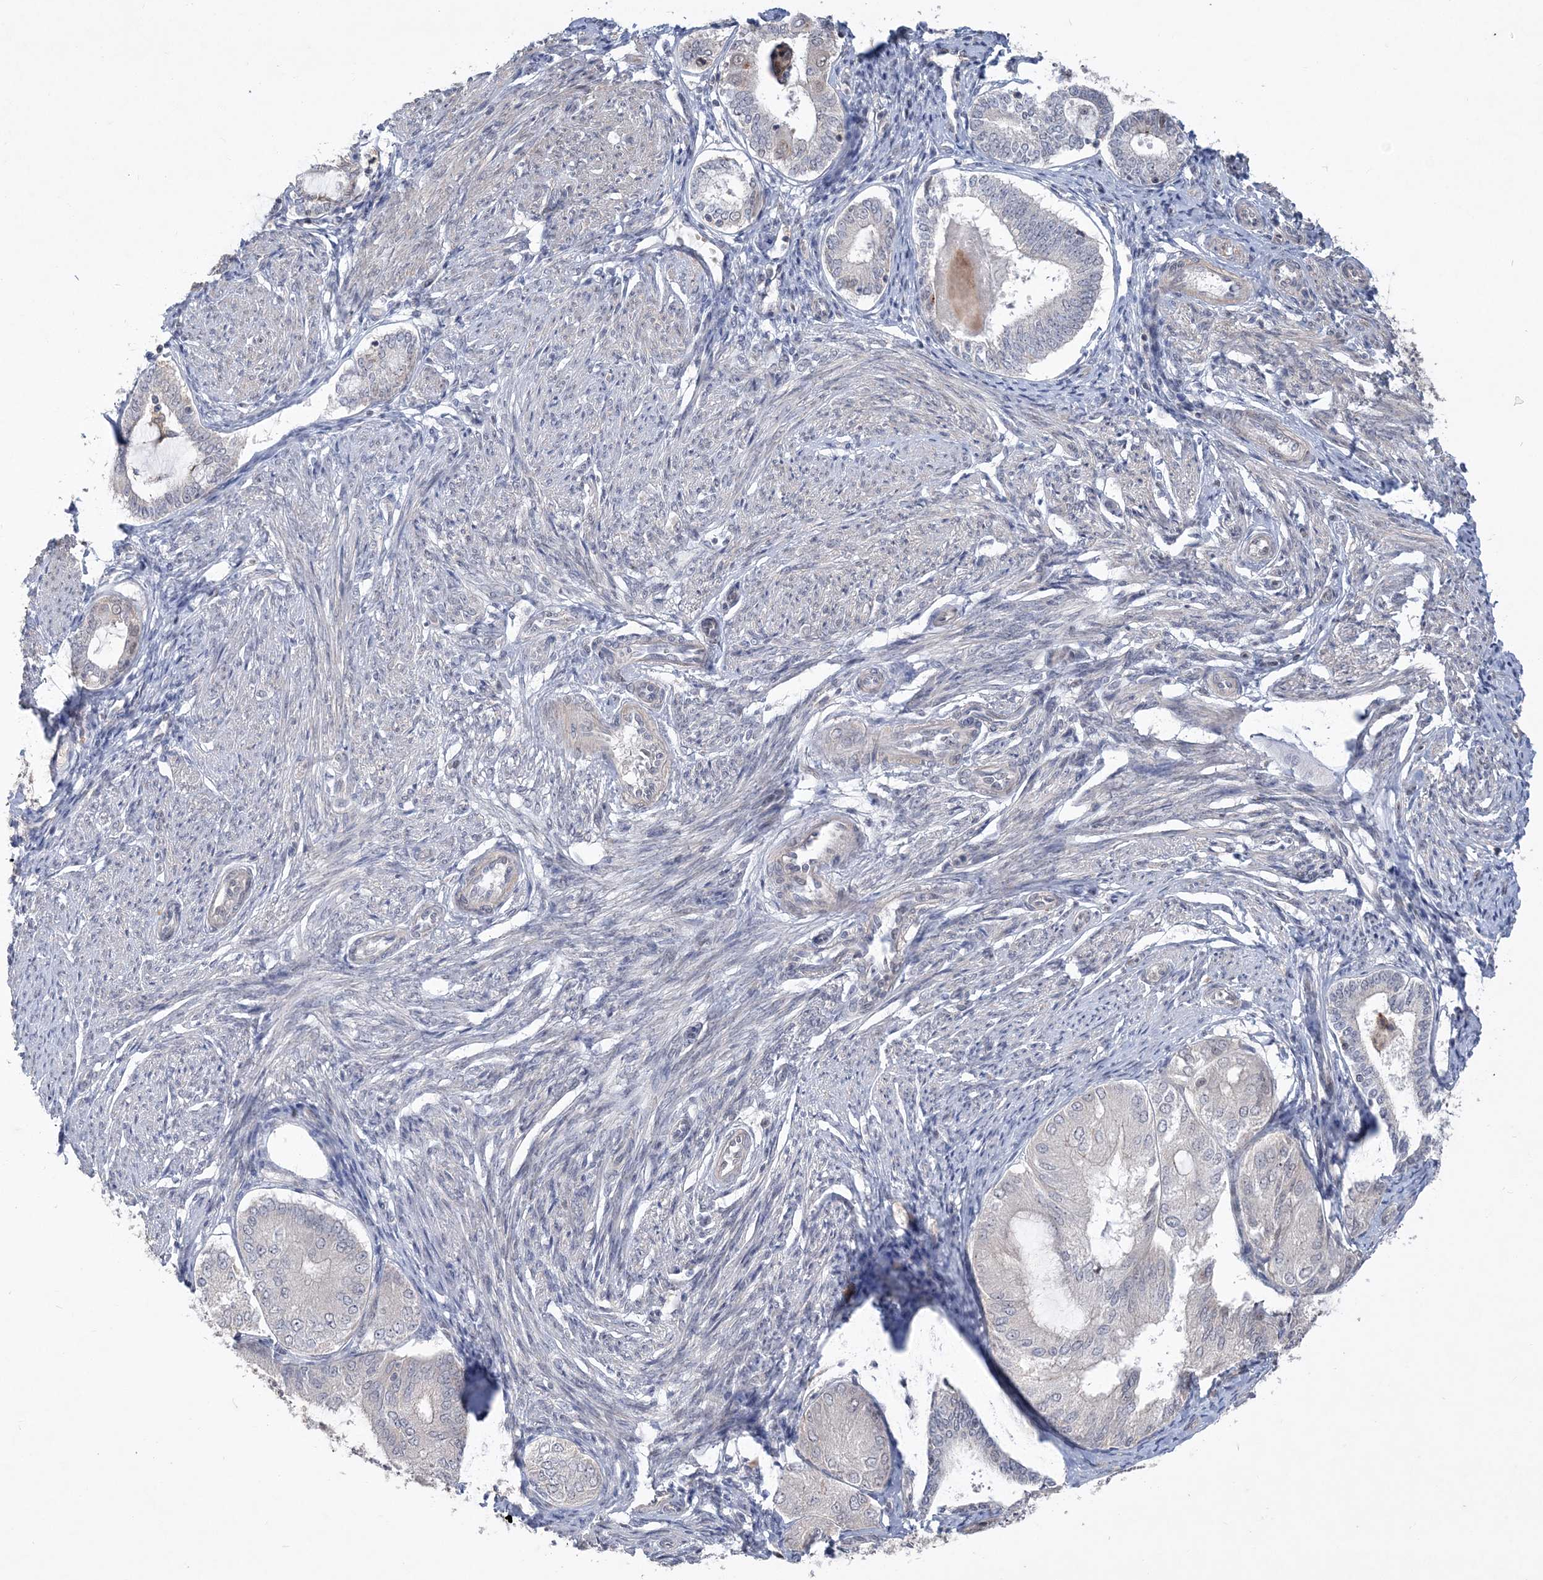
{"staining": {"intensity": "moderate", "quantity": "<25%", "location": "cytoplasmic/membranous"}, "tissue": "endometrial cancer", "cell_type": "Tumor cells", "image_type": "cancer", "snomed": [{"axis": "morphology", "description": "Adenocarcinoma, NOS"}, {"axis": "topography", "description": "Endometrium"}], "caption": "The photomicrograph demonstrates a brown stain indicating the presence of a protein in the cytoplasmic/membranous of tumor cells in endometrial adenocarcinoma.", "gene": "TSPEAR", "patient": {"sex": "female", "age": 81}}